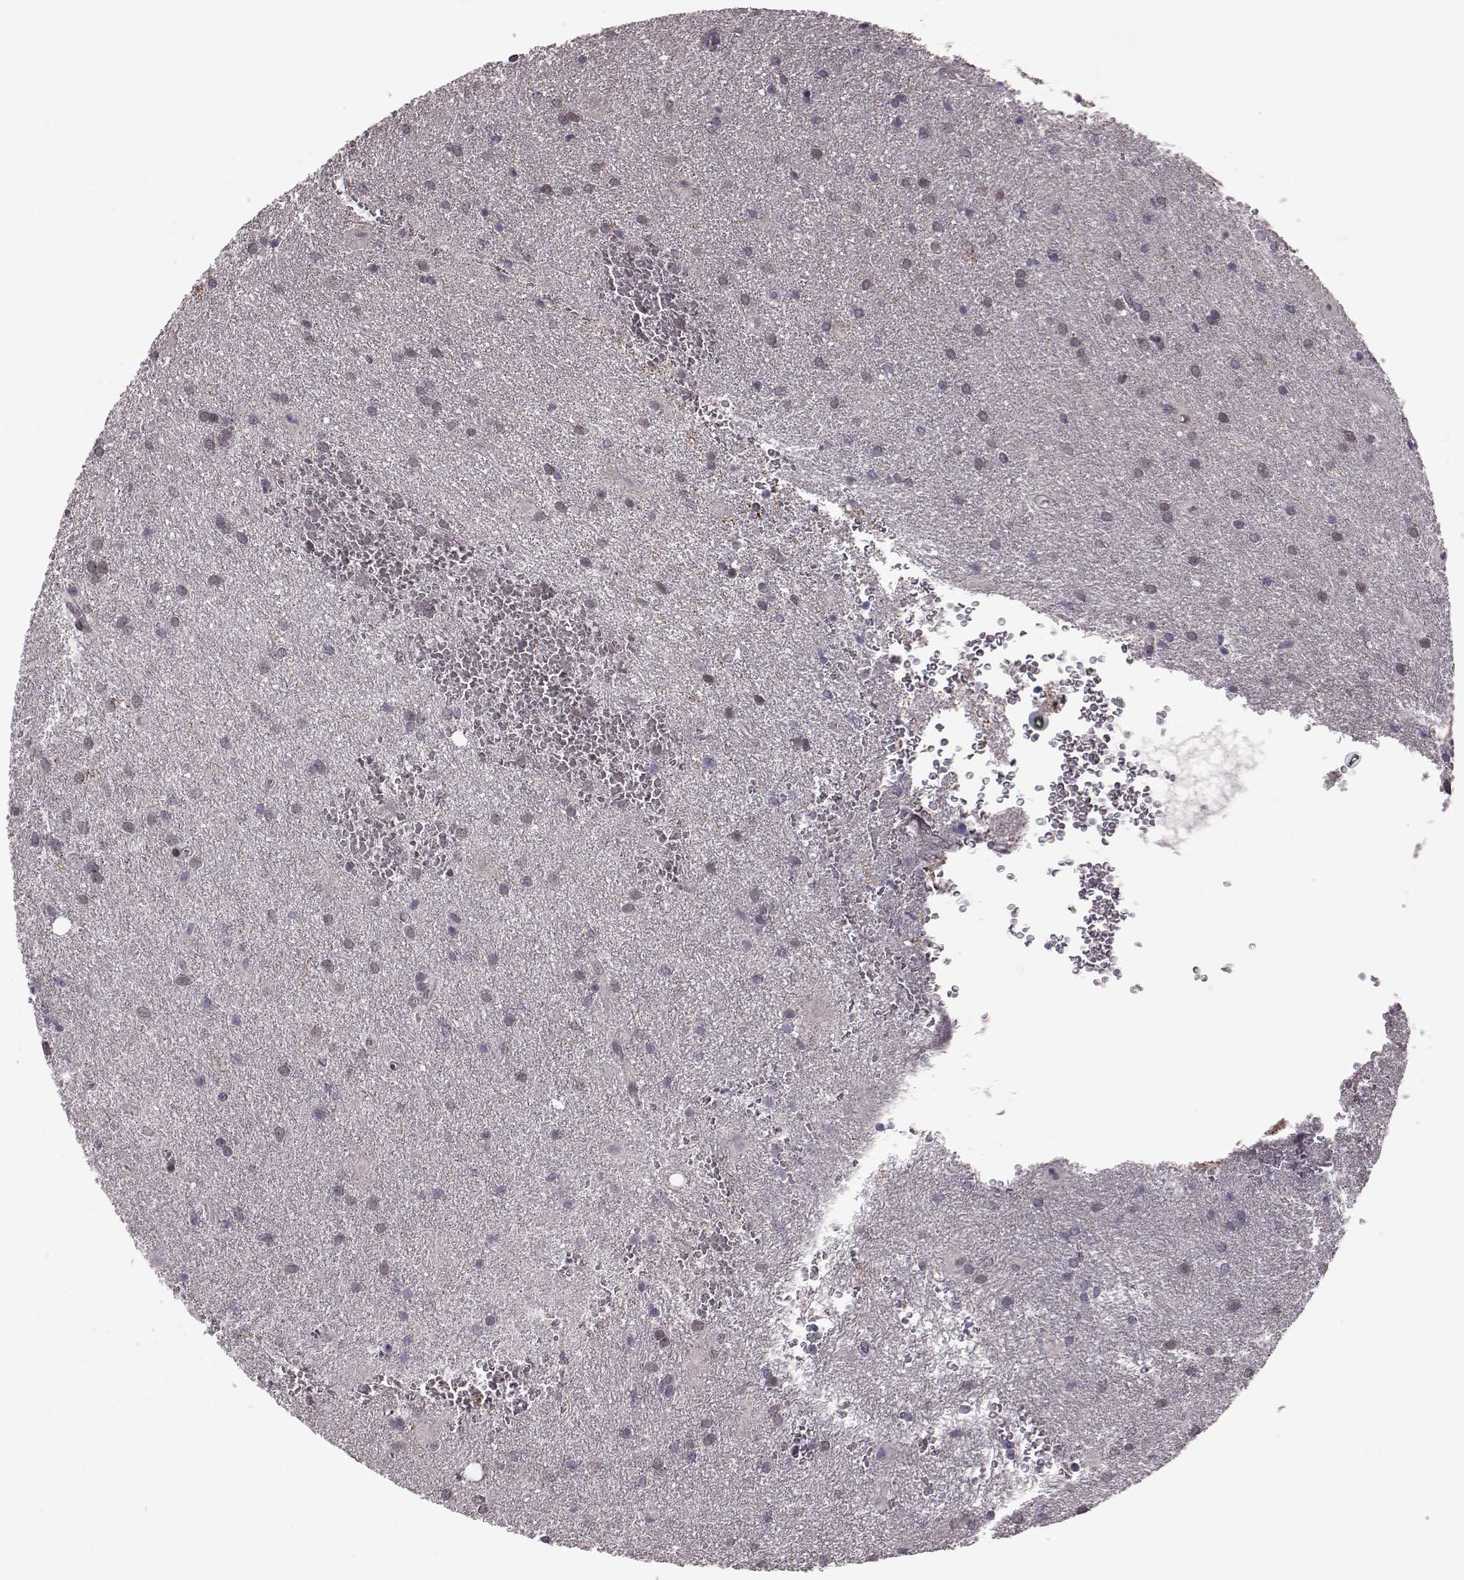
{"staining": {"intensity": "negative", "quantity": "none", "location": "none"}, "tissue": "glioma", "cell_type": "Tumor cells", "image_type": "cancer", "snomed": [{"axis": "morphology", "description": "Glioma, malignant, Low grade"}, {"axis": "topography", "description": "Brain"}], "caption": "A histopathology image of glioma stained for a protein shows no brown staining in tumor cells.", "gene": "SYNPO", "patient": {"sex": "male", "age": 58}}